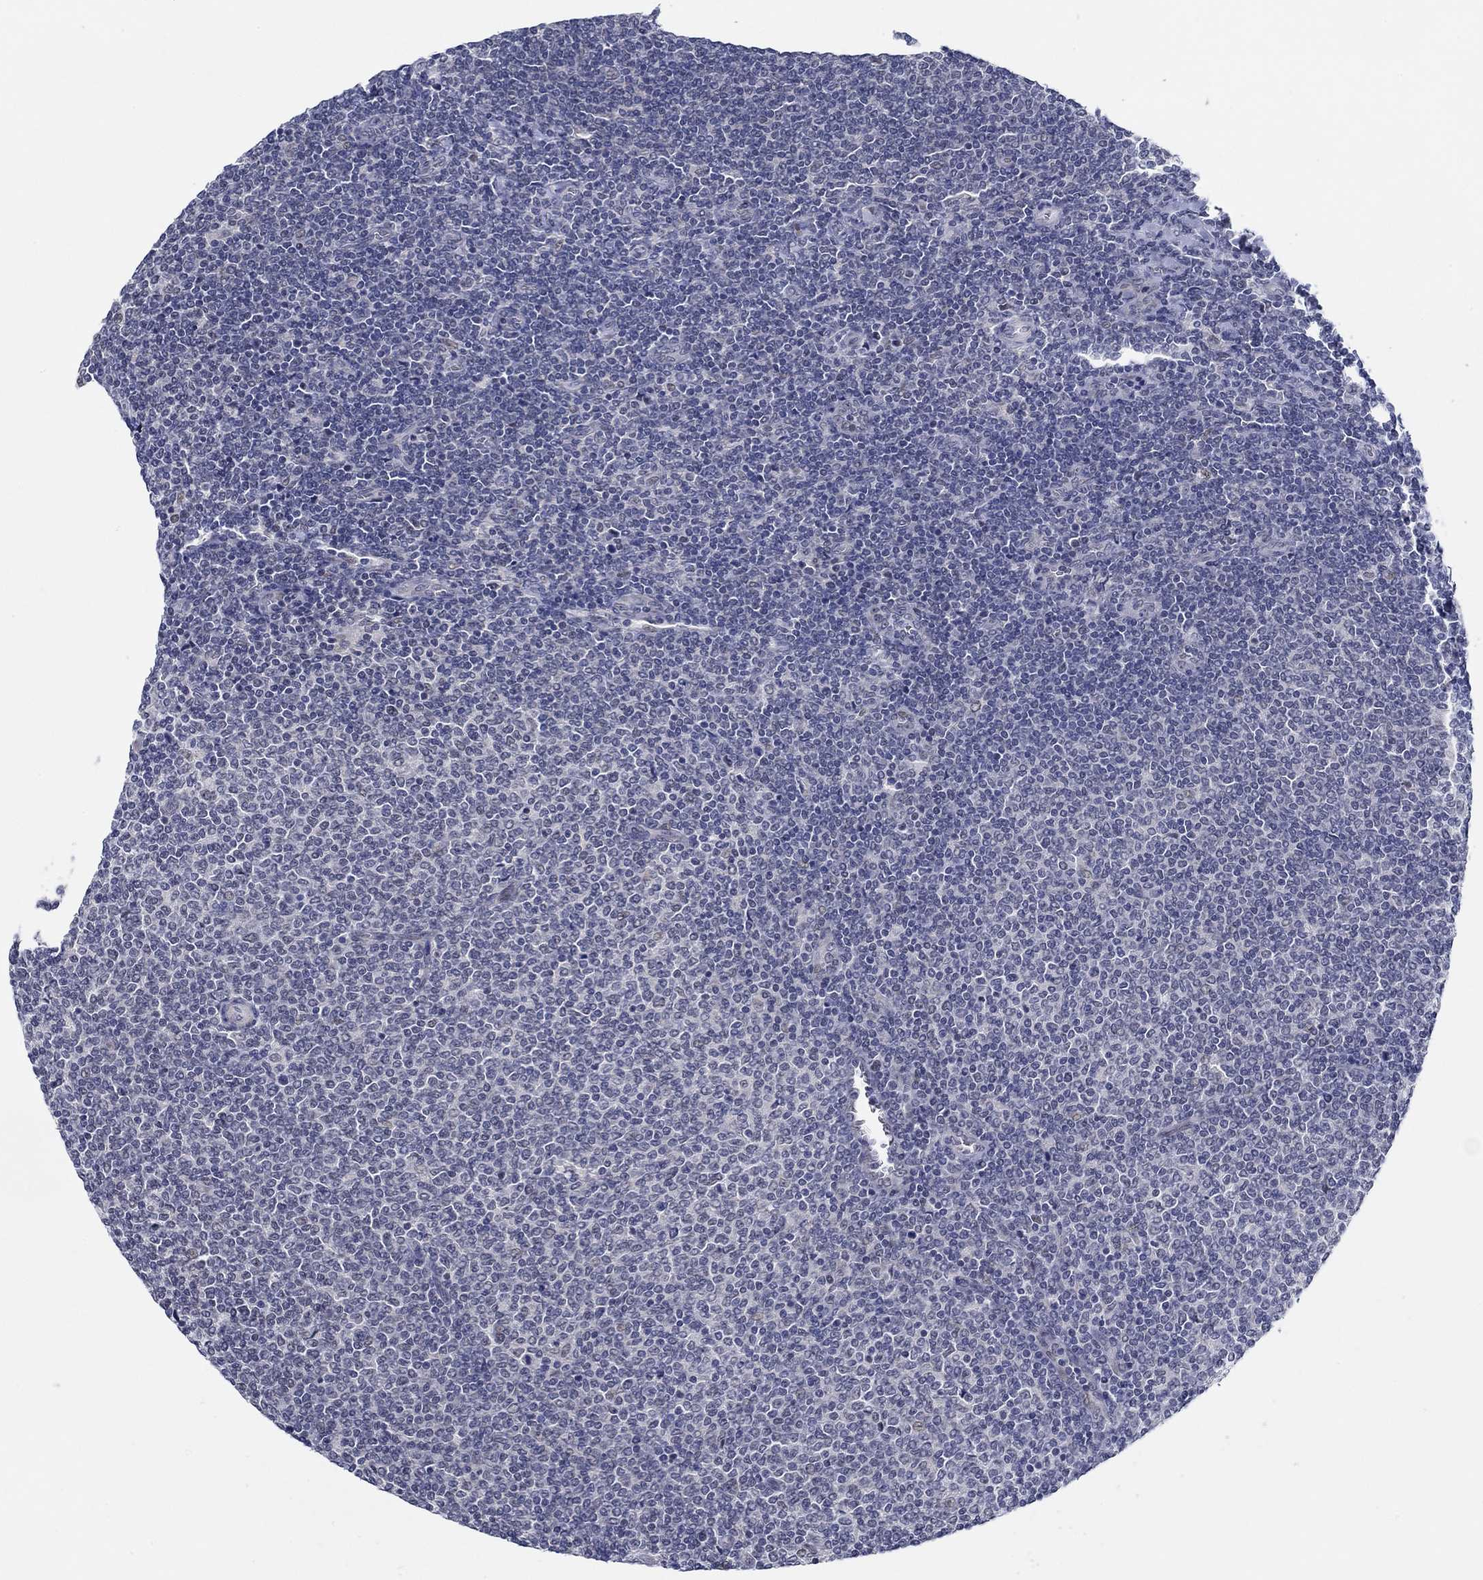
{"staining": {"intensity": "negative", "quantity": "none", "location": "none"}, "tissue": "lymphoma", "cell_type": "Tumor cells", "image_type": "cancer", "snomed": [{"axis": "morphology", "description": "Malignant lymphoma, non-Hodgkin's type, Low grade"}, {"axis": "topography", "description": "Lymph node"}], "caption": "DAB (3,3'-diaminobenzidine) immunohistochemical staining of malignant lymphoma, non-Hodgkin's type (low-grade) reveals no significant staining in tumor cells.", "gene": "SLC34A1", "patient": {"sex": "male", "age": 52}}